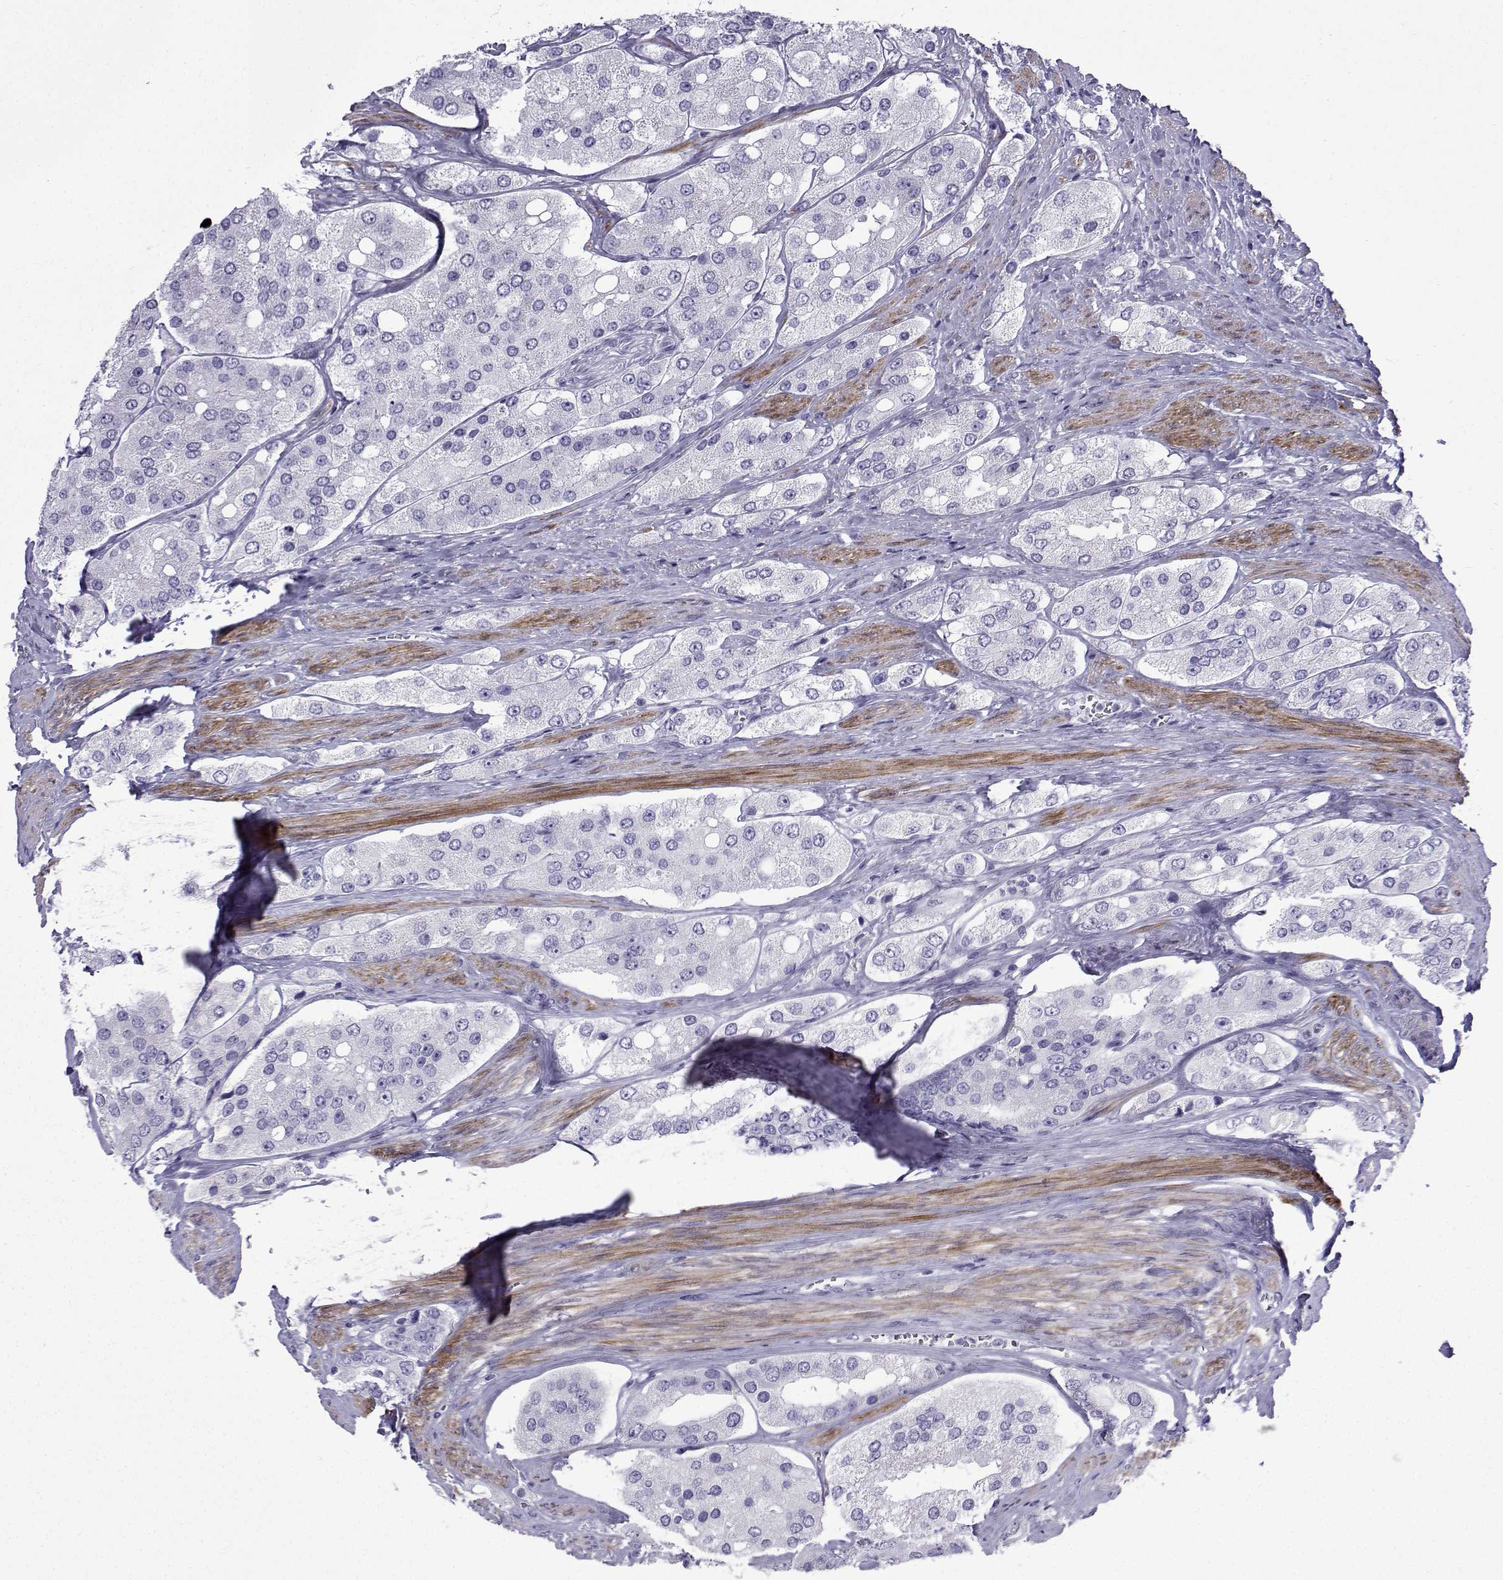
{"staining": {"intensity": "negative", "quantity": "none", "location": "none"}, "tissue": "prostate cancer", "cell_type": "Tumor cells", "image_type": "cancer", "snomed": [{"axis": "morphology", "description": "Adenocarcinoma, Low grade"}, {"axis": "topography", "description": "Prostate"}], "caption": "Photomicrograph shows no protein staining in tumor cells of prostate cancer tissue.", "gene": "KCNF1", "patient": {"sex": "male", "age": 69}}